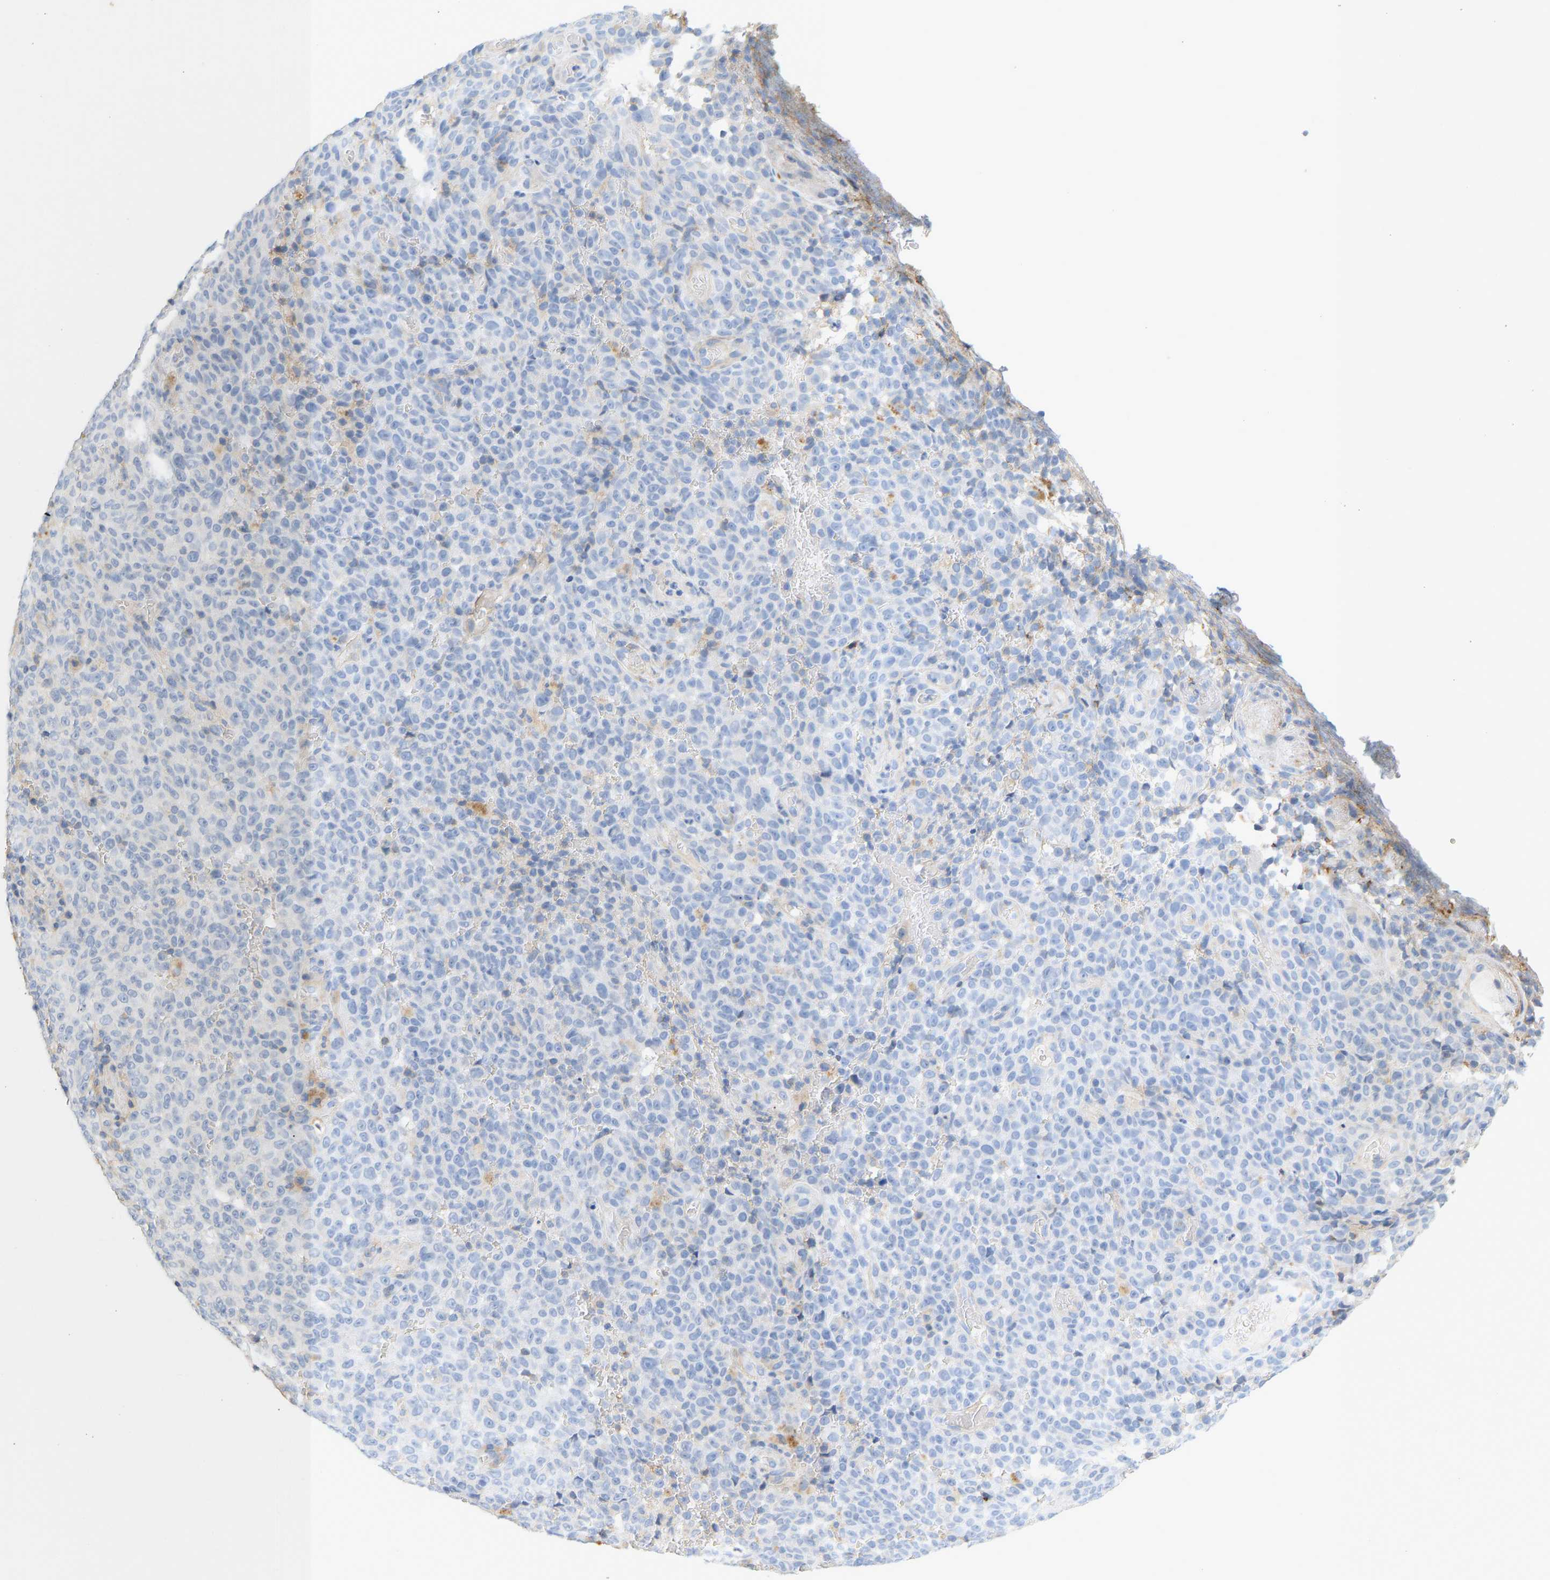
{"staining": {"intensity": "negative", "quantity": "none", "location": "none"}, "tissue": "melanoma", "cell_type": "Tumor cells", "image_type": "cancer", "snomed": [{"axis": "morphology", "description": "Malignant melanoma, NOS"}, {"axis": "topography", "description": "Skin"}], "caption": "There is no significant positivity in tumor cells of malignant melanoma. The staining is performed using DAB brown chromogen with nuclei counter-stained in using hematoxylin.", "gene": "BVES", "patient": {"sex": "female", "age": 82}}